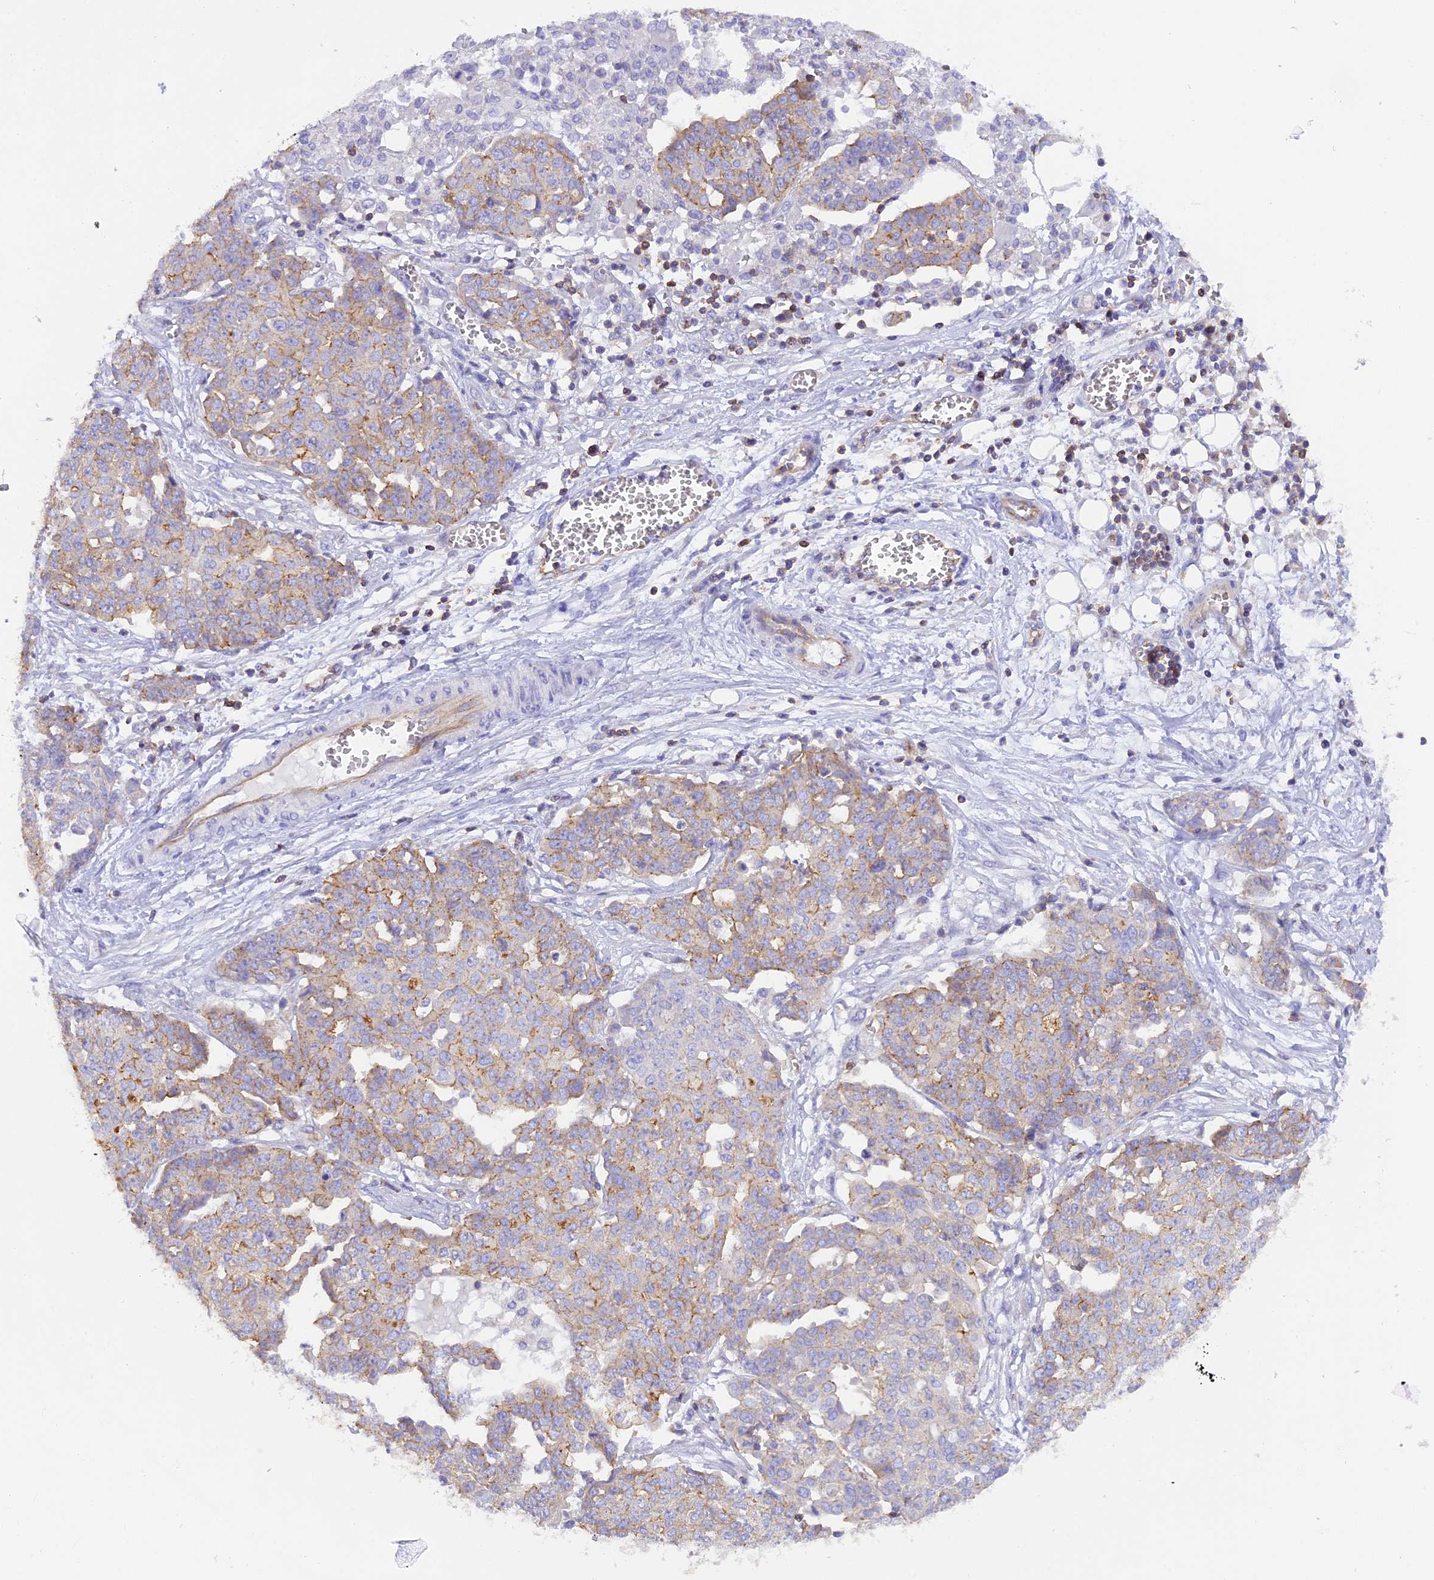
{"staining": {"intensity": "moderate", "quantity": "<25%", "location": "cytoplasmic/membranous"}, "tissue": "ovarian cancer", "cell_type": "Tumor cells", "image_type": "cancer", "snomed": [{"axis": "morphology", "description": "Cystadenocarcinoma, serous, NOS"}, {"axis": "topography", "description": "Soft tissue"}, {"axis": "topography", "description": "Ovary"}], "caption": "Immunohistochemical staining of human ovarian cancer (serous cystadenocarcinoma) shows low levels of moderate cytoplasmic/membranous protein positivity in approximately <25% of tumor cells.", "gene": "FAM193A", "patient": {"sex": "female", "age": 57}}